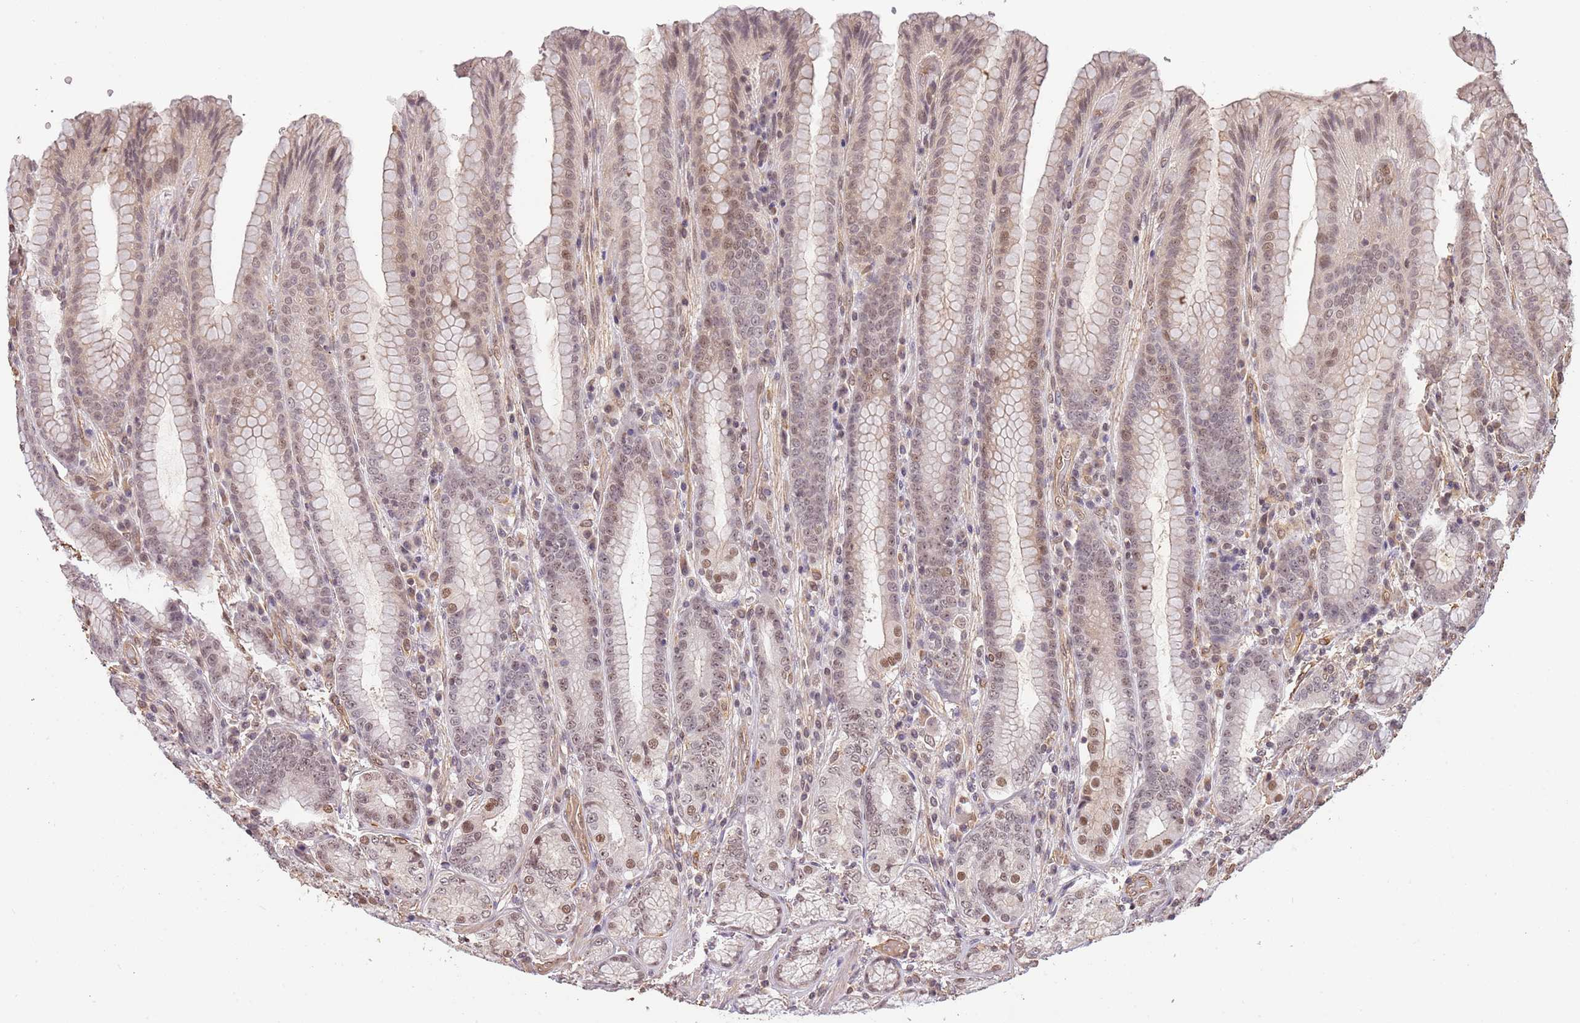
{"staining": {"intensity": "moderate", "quantity": "25%-75%", "location": "cytoplasmic/membranous,nuclear"}, "tissue": "stomach", "cell_type": "Glandular cells", "image_type": "normal", "snomed": [{"axis": "morphology", "description": "Normal tissue, NOS"}, {"axis": "topography", "description": "Stomach, upper"}, {"axis": "topography", "description": "Stomach, lower"}], "caption": "The histopathology image reveals immunohistochemical staining of unremarkable stomach. There is moderate cytoplasmic/membranous,nuclear positivity is identified in about 25%-75% of glandular cells. (DAB IHC, brown staining for protein, blue staining for nuclei).", "gene": "SURF2", "patient": {"sex": "female", "age": 76}}